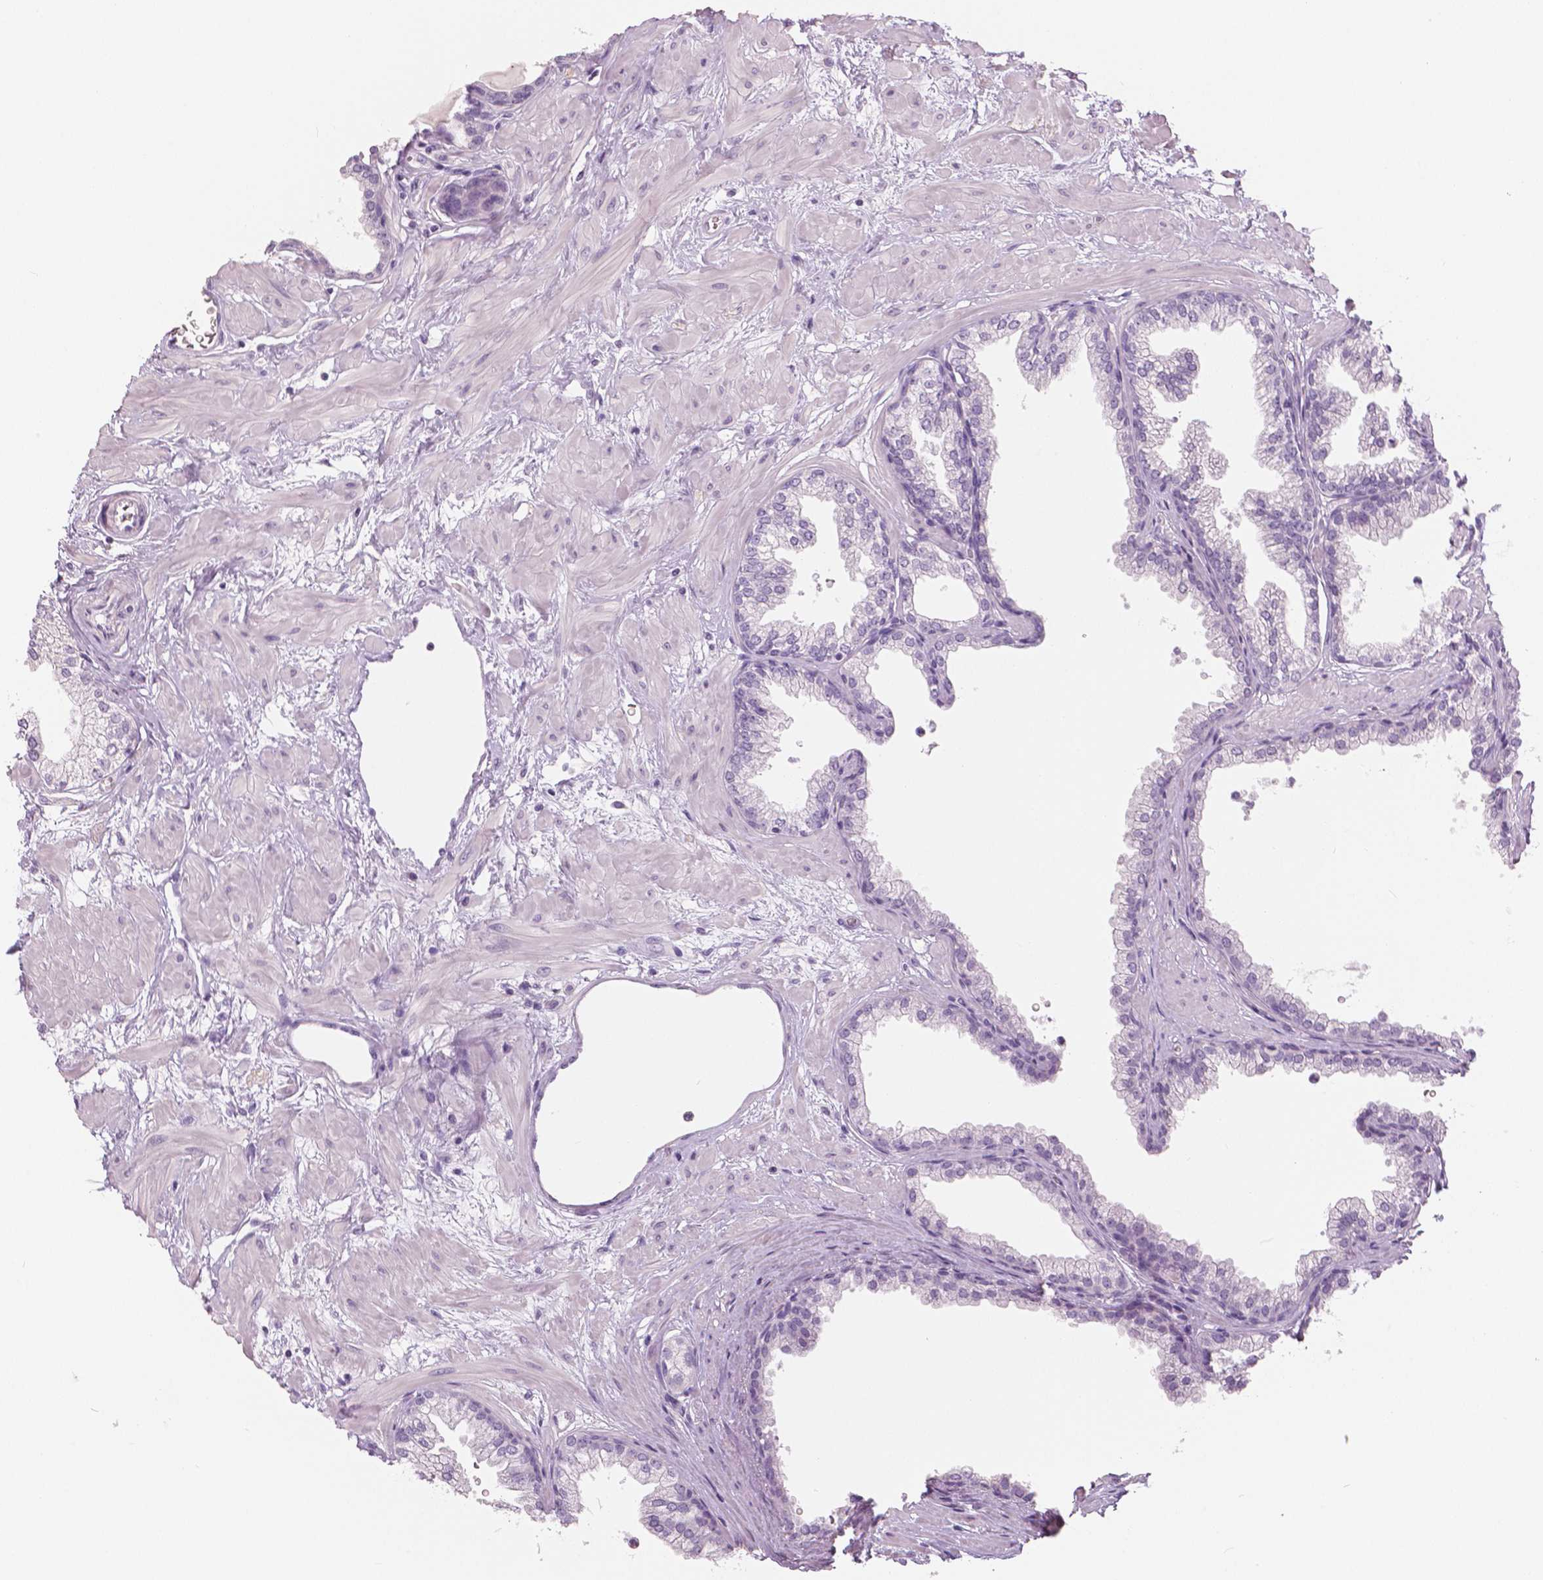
{"staining": {"intensity": "negative", "quantity": "none", "location": "none"}, "tissue": "prostate", "cell_type": "Glandular cells", "image_type": "normal", "snomed": [{"axis": "morphology", "description": "Normal tissue, NOS"}, {"axis": "topography", "description": "Prostate"}], "caption": "This is an immunohistochemistry (IHC) image of unremarkable human prostate. There is no expression in glandular cells.", "gene": "SLC24A1", "patient": {"sex": "male", "age": 37}}